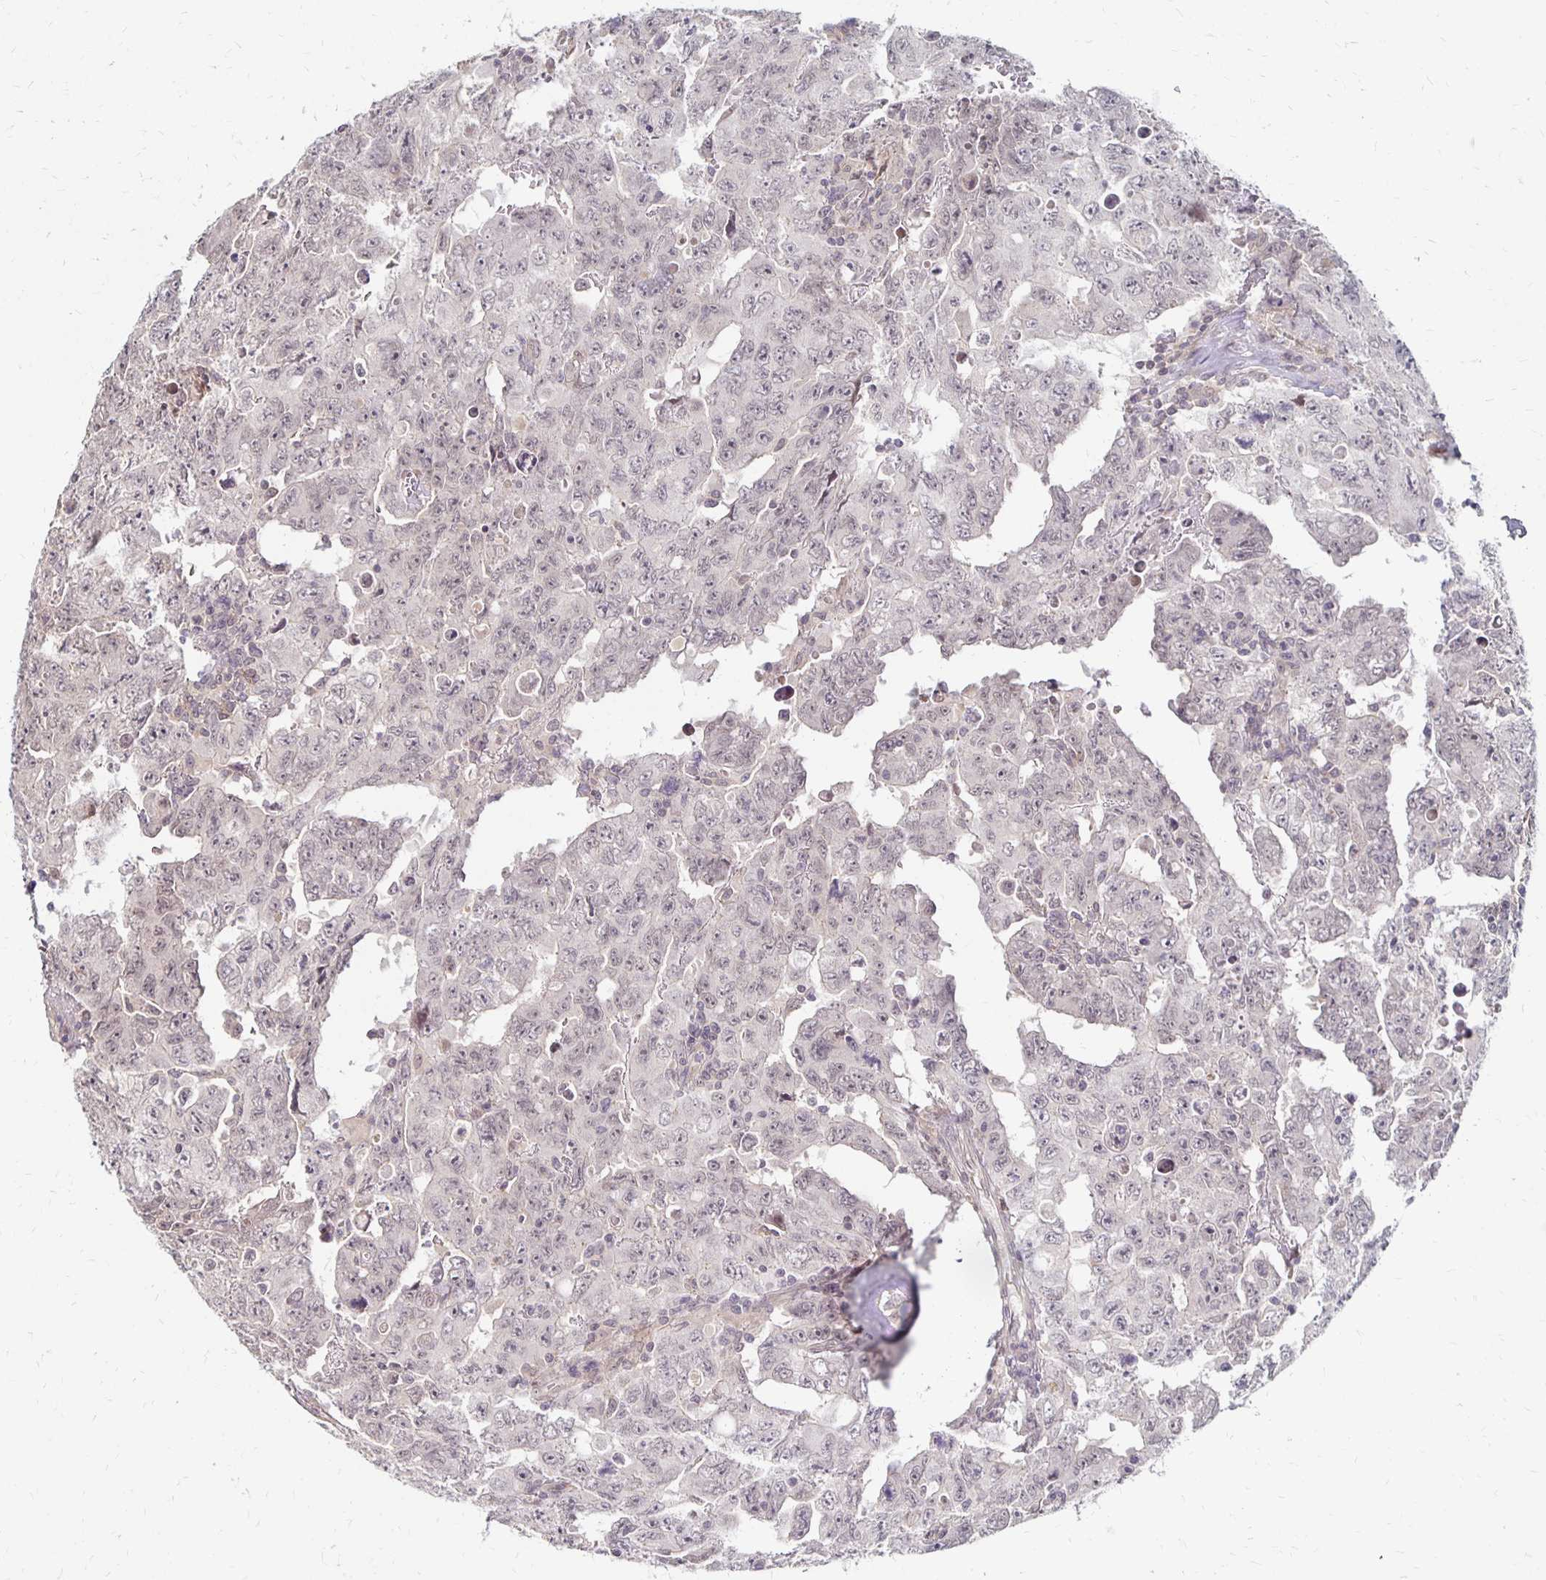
{"staining": {"intensity": "negative", "quantity": "none", "location": "none"}, "tissue": "testis cancer", "cell_type": "Tumor cells", "image_type": "cancer", "snomed": [{"axis": "morphology", "description": "Carcinoma, Embryonal, NOS"}, {"axis": "topography", "description": "Testis"}], "caption": "IHC micrograph of human testis cancer stained for a protein (brown), which demonstrates no positivity in tumor cells.", "gene": "PRKCB", "patient": {"sex": "male", "age": 24}}